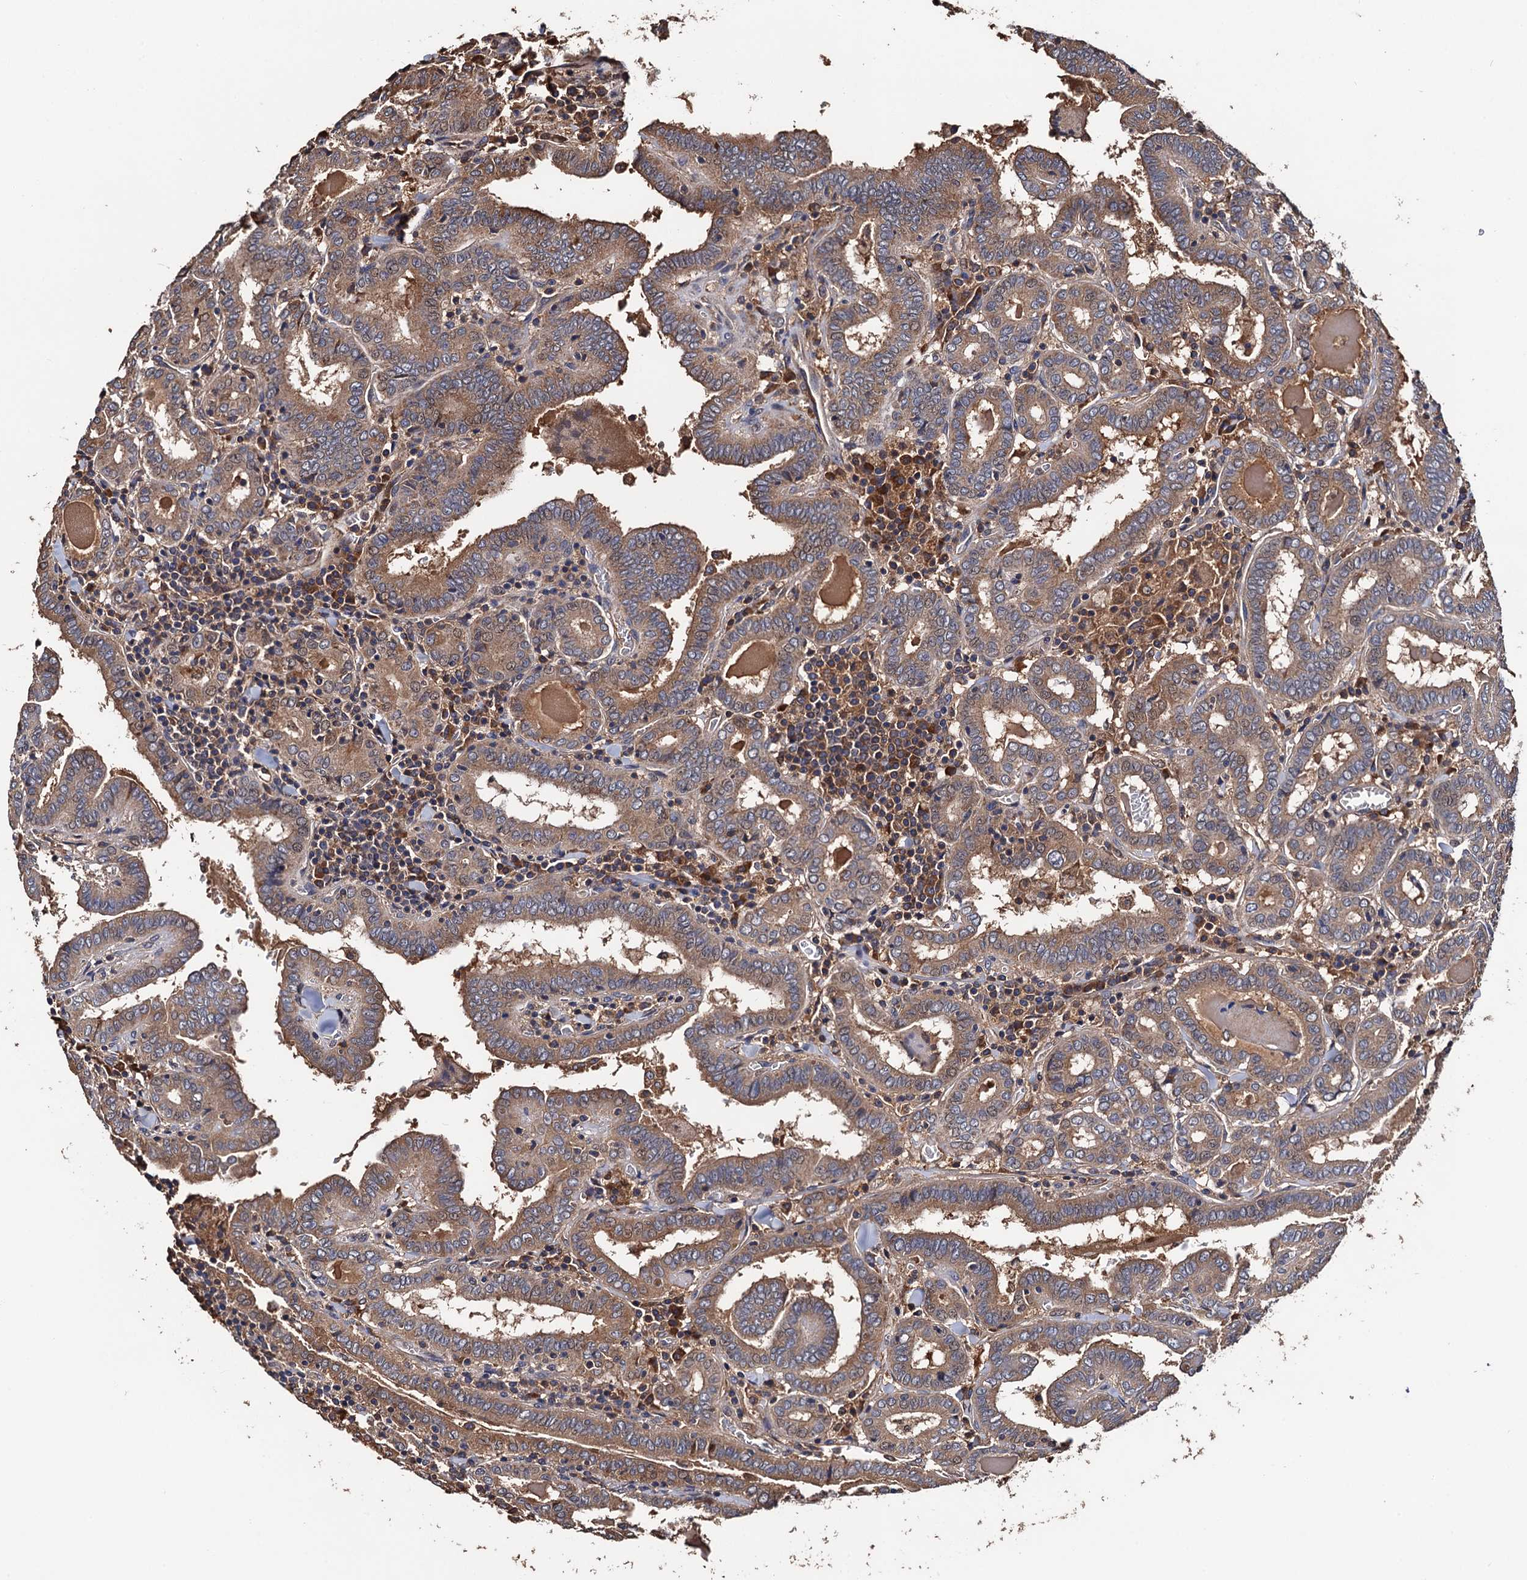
{"staining": {"intensity": "moderate", "quantity": ">75%", "location": "cytoplasmic/membranous"}, "tissue": "thyroid cancer", "cell_type": "Tumor cells", "image_type": "cancer", "snomed": [{"axis": "morphology", "description": "Papillary adenocarcinoma, NOS"}, {"axis": "topography", "description": "Thyroid gland"}], "caption": "An immunohistochemistry micrograph of neoplastic tissue is shown. Protein staining in brown shows moderate cytoplasmic/membranous positivity in thyroid cancer within tumor cells.", "gene": "RGS11", "patient": {"sex": "female", "age": 72}}